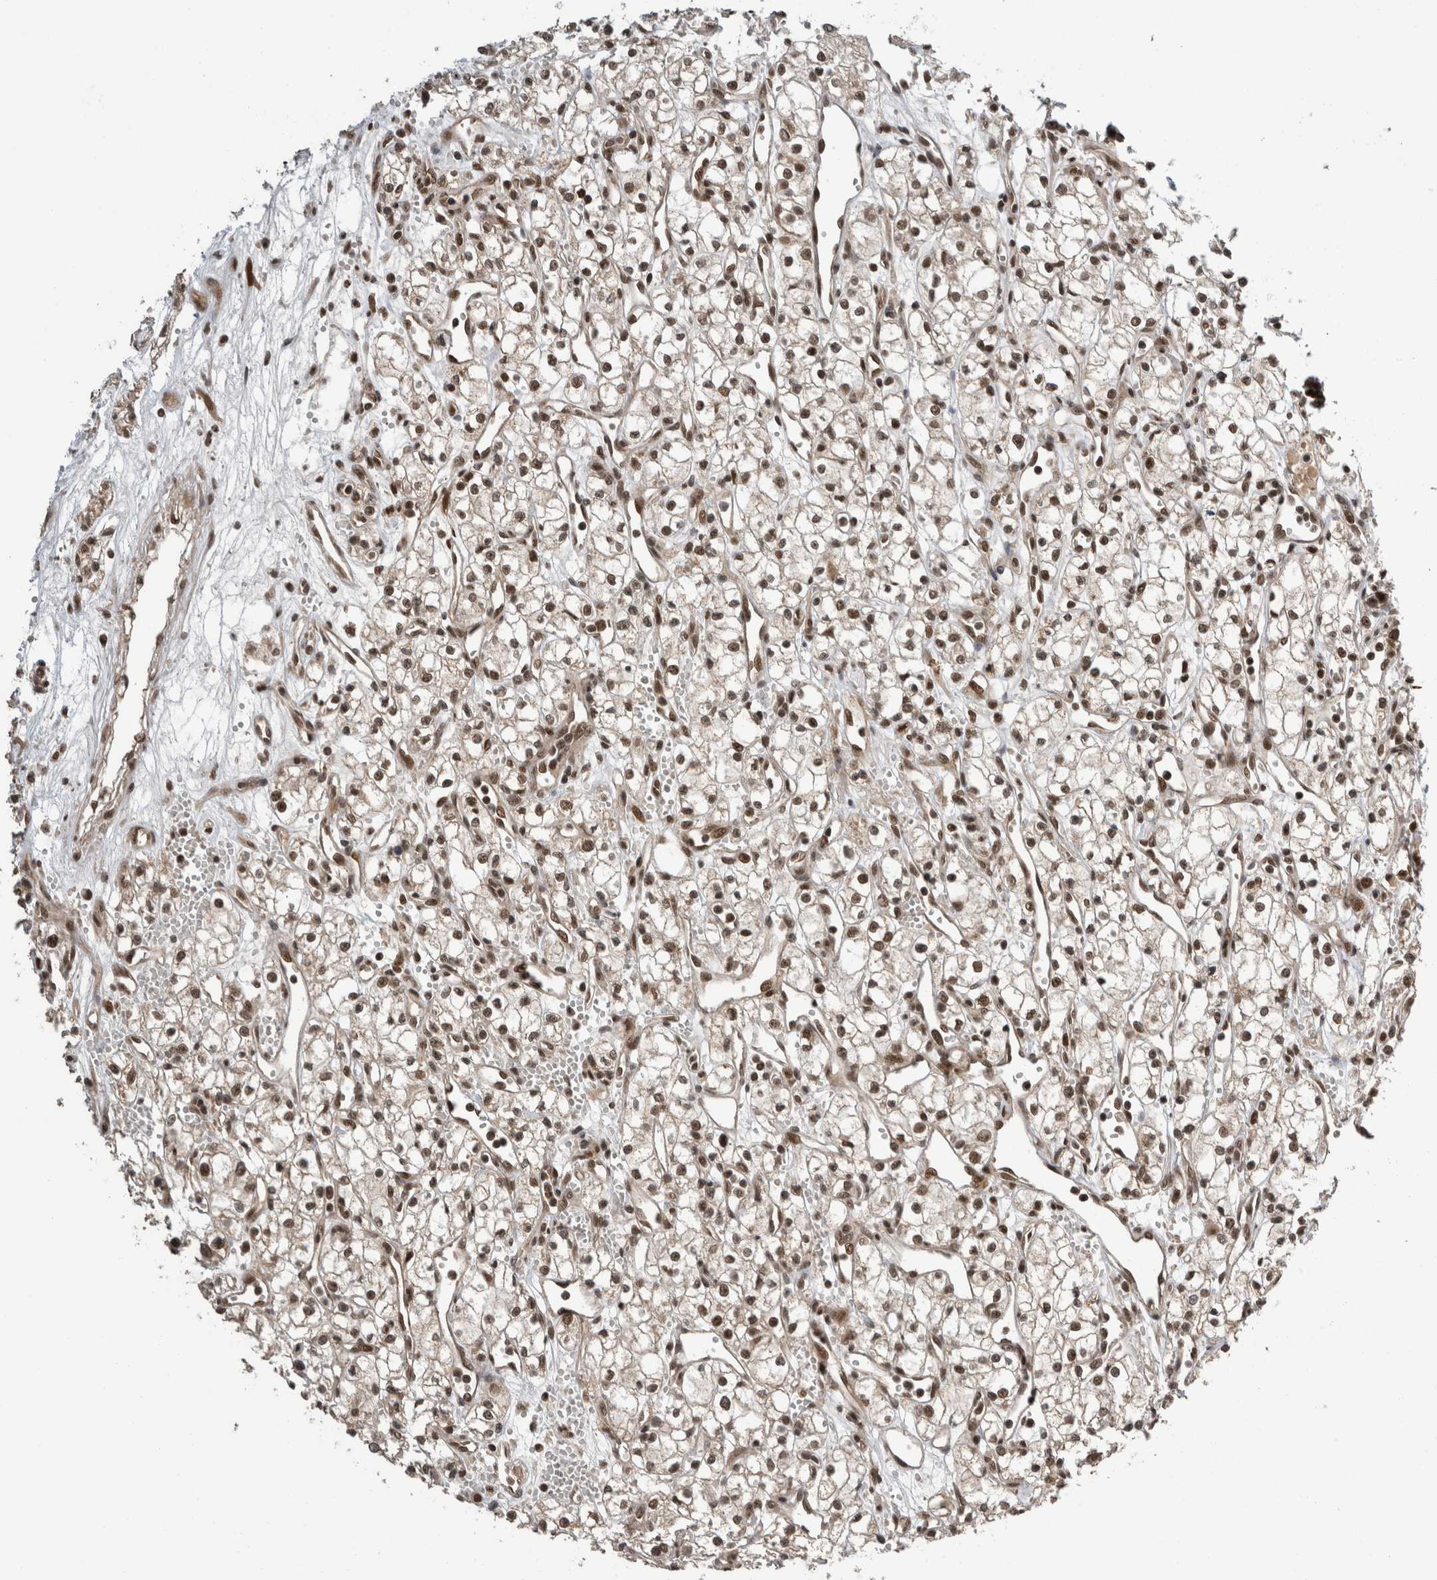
{"staining": {"intensity": "weak", "quantity": ">75%", "location": "nuclear"}, "tissue": "renal cancer", "cell_type": "Tumor cells", "image_type": "cancer", "snomed": [{"axis": "morphology", "description": "Adenocarcinoma, NOS"}, {"axis": "topography", "description": "Kidney"}], "caption": "Weak nuclear staining for a protein is present in approximately >75% of tumor cells of renal cancer using immunohistochemistry (IHC).", "gene": "CPSF2", "patient": {"sex": "male", "age": 59}}